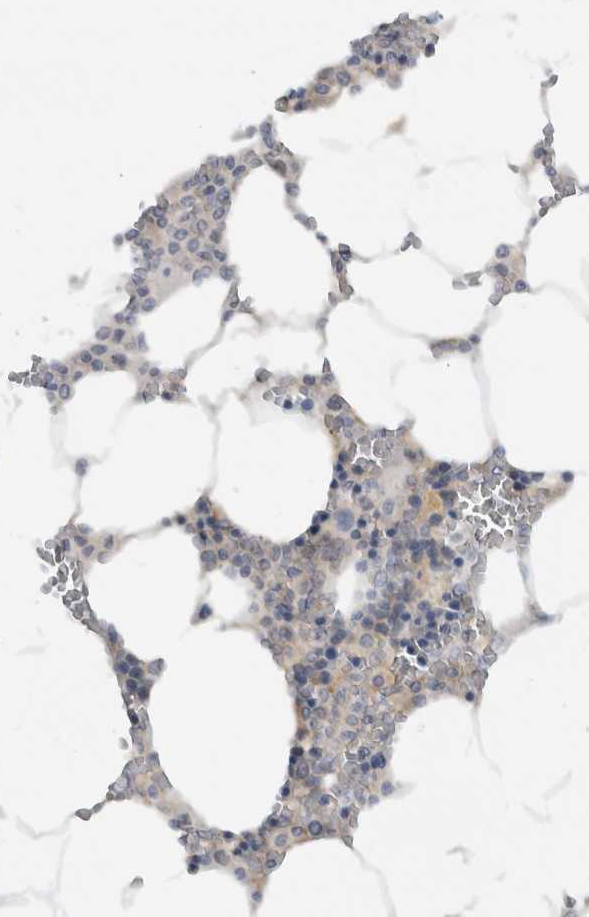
{"staining": {"intensity": "moderate", "quantity": "<25%", "location": "cytoplasmic/membranous"}, "tissue": "bone marrow", "cell_type": "Hematopoietic cells", "image_type": "normal", "snomed": [{"axis": "morphology", "description": "Normal tissue, NOS"}, {"axis": "topography", "description": "Bone marrow"}], "caption": "Moderate cytoplasmic/membranous staining for a protein is seen in approximately <25% of hematopoietic cells of normal bone marrow using IHC.", "gene": "MPRIP", "patient": {"sex": "male", "age": 70}}